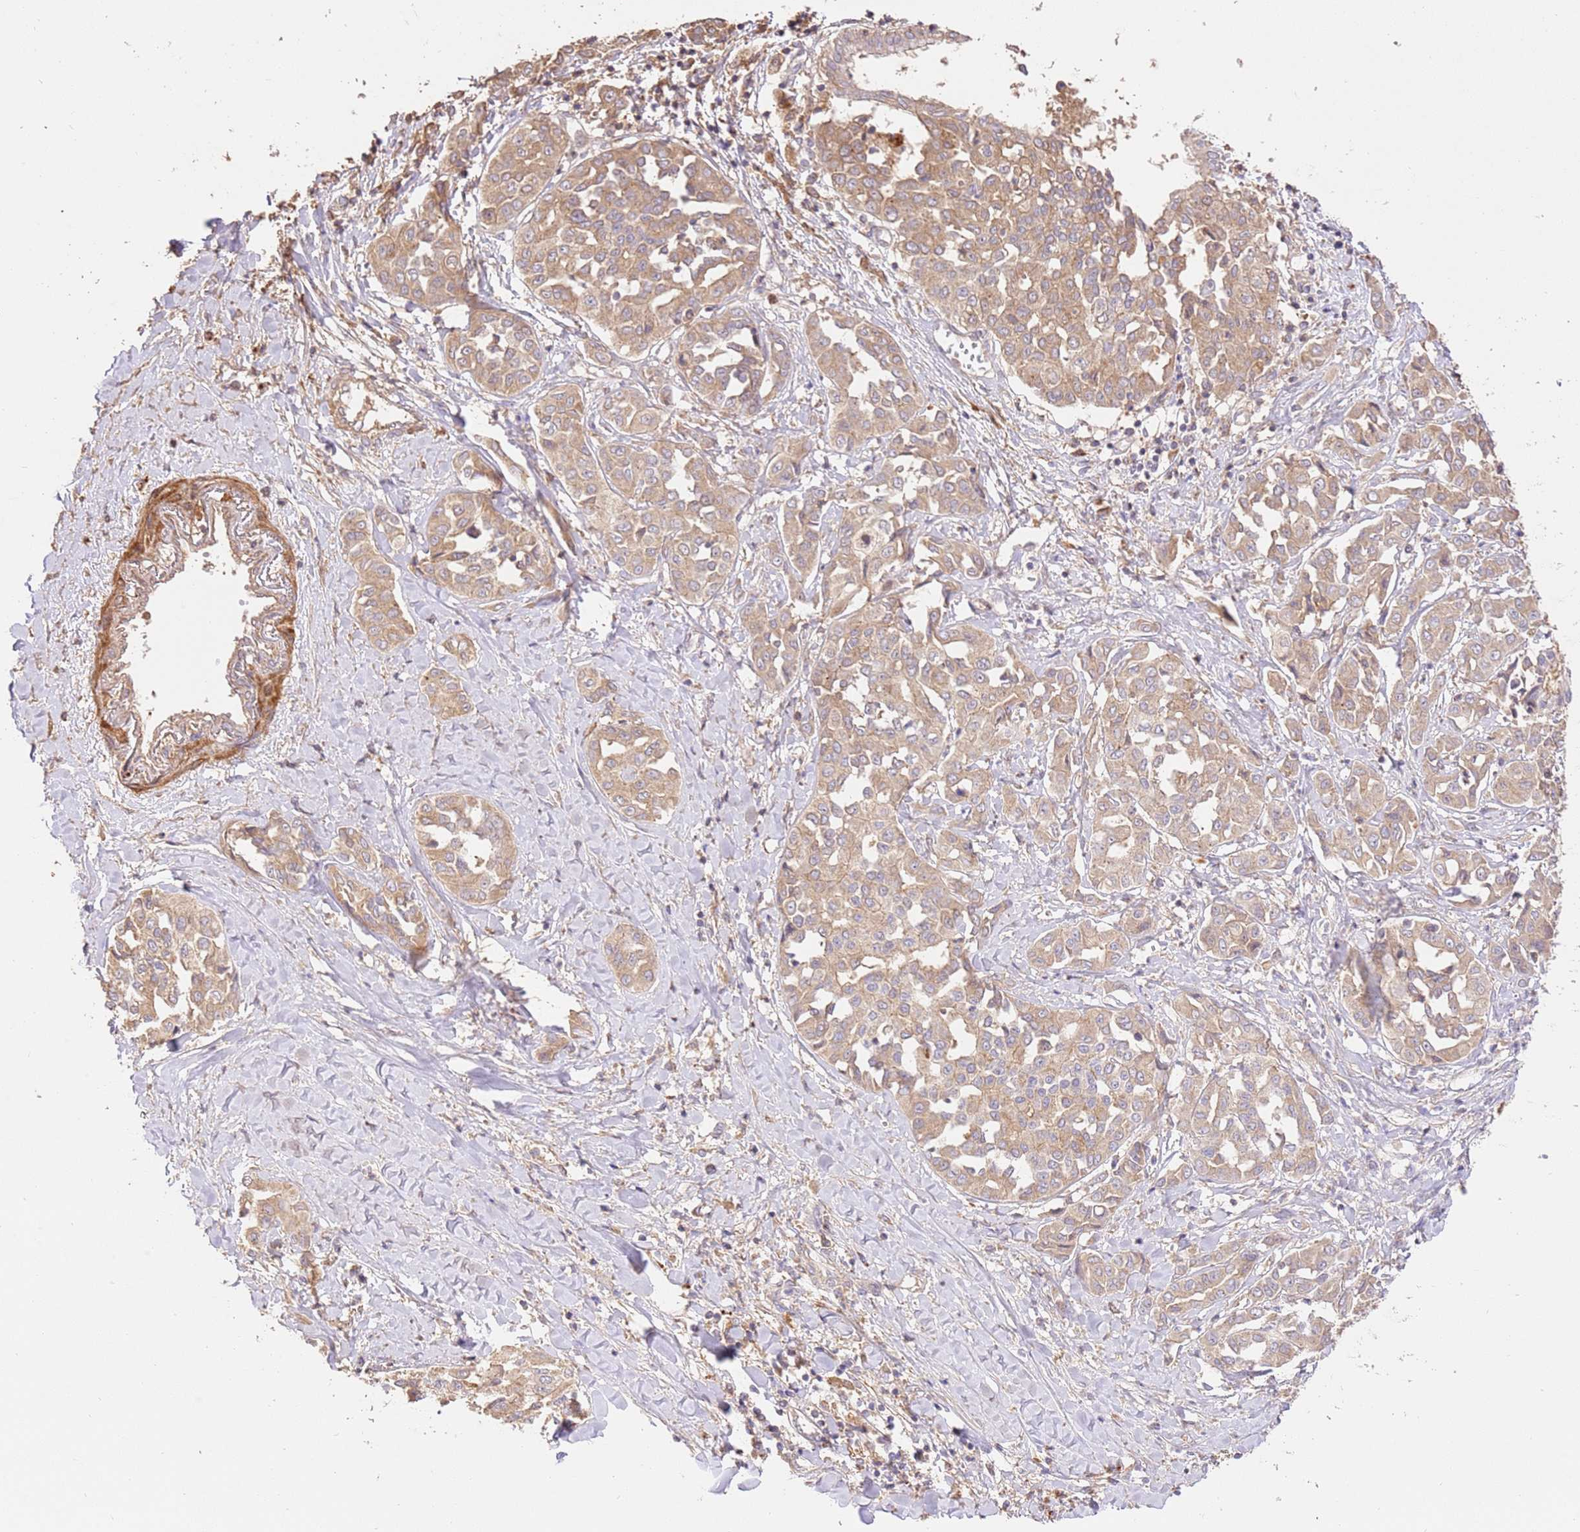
{"staining": {"intensity": "moderate", "quantity": ">75%", "location": "cytoplasmic/membranous"}, "tissue": "liver cancer", "cell_type": "Tumor cells", "image_type": "cancer", "snomed": [{"axis": "morphology", "description": "Cholangiocarcinoma"}, {"axis": "topography", "description": "Liver"}], "caption": "Protein positivity by IHC exhibits moderate cytoplasmic/membranous expression in approximately >75% of tumor cells in cholangiocarcinoma (liver).", "gene": "CEP55", "patient": {"sex": "female", "age": 77}}